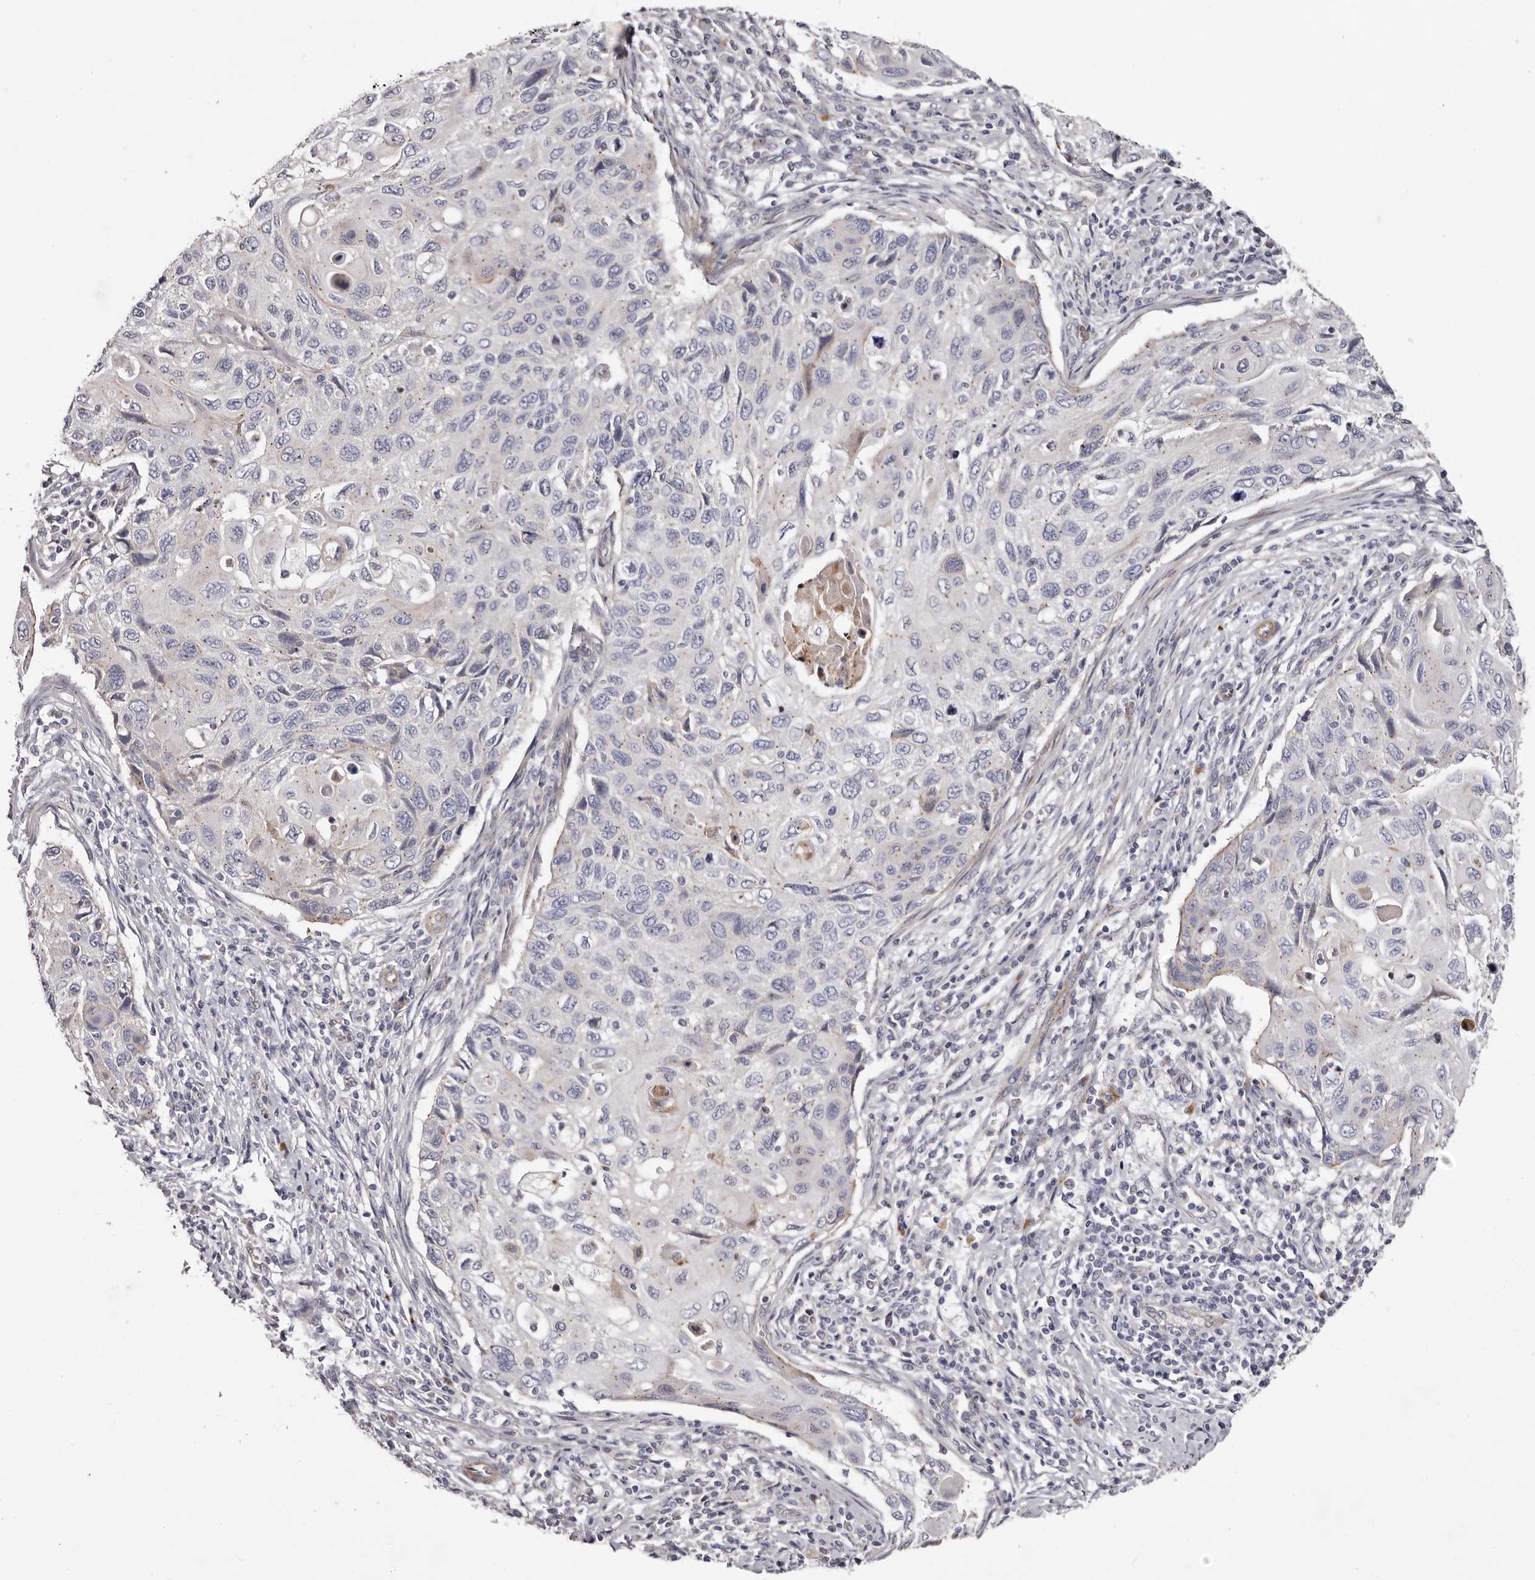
{"staining": {"intensity": "negative", "quantity": "none", "location": "none"}, "tissue": "cervical cancer", "cell_type": "Tumor cells", "image_type": "cancer", "snomed": [{"axis": "morphology", "description": "Squamous cell carcinoma, NOS"}, {"axis": "topography", "description": "Cervix"}], "caption": "Human cervical squamous cell carcinoma stained for a protein using immunohistochemistry (IHC) shows no staining in tumor cells.", "gene": "PEG10", "patient": {"sex": "female", "age": 70}}